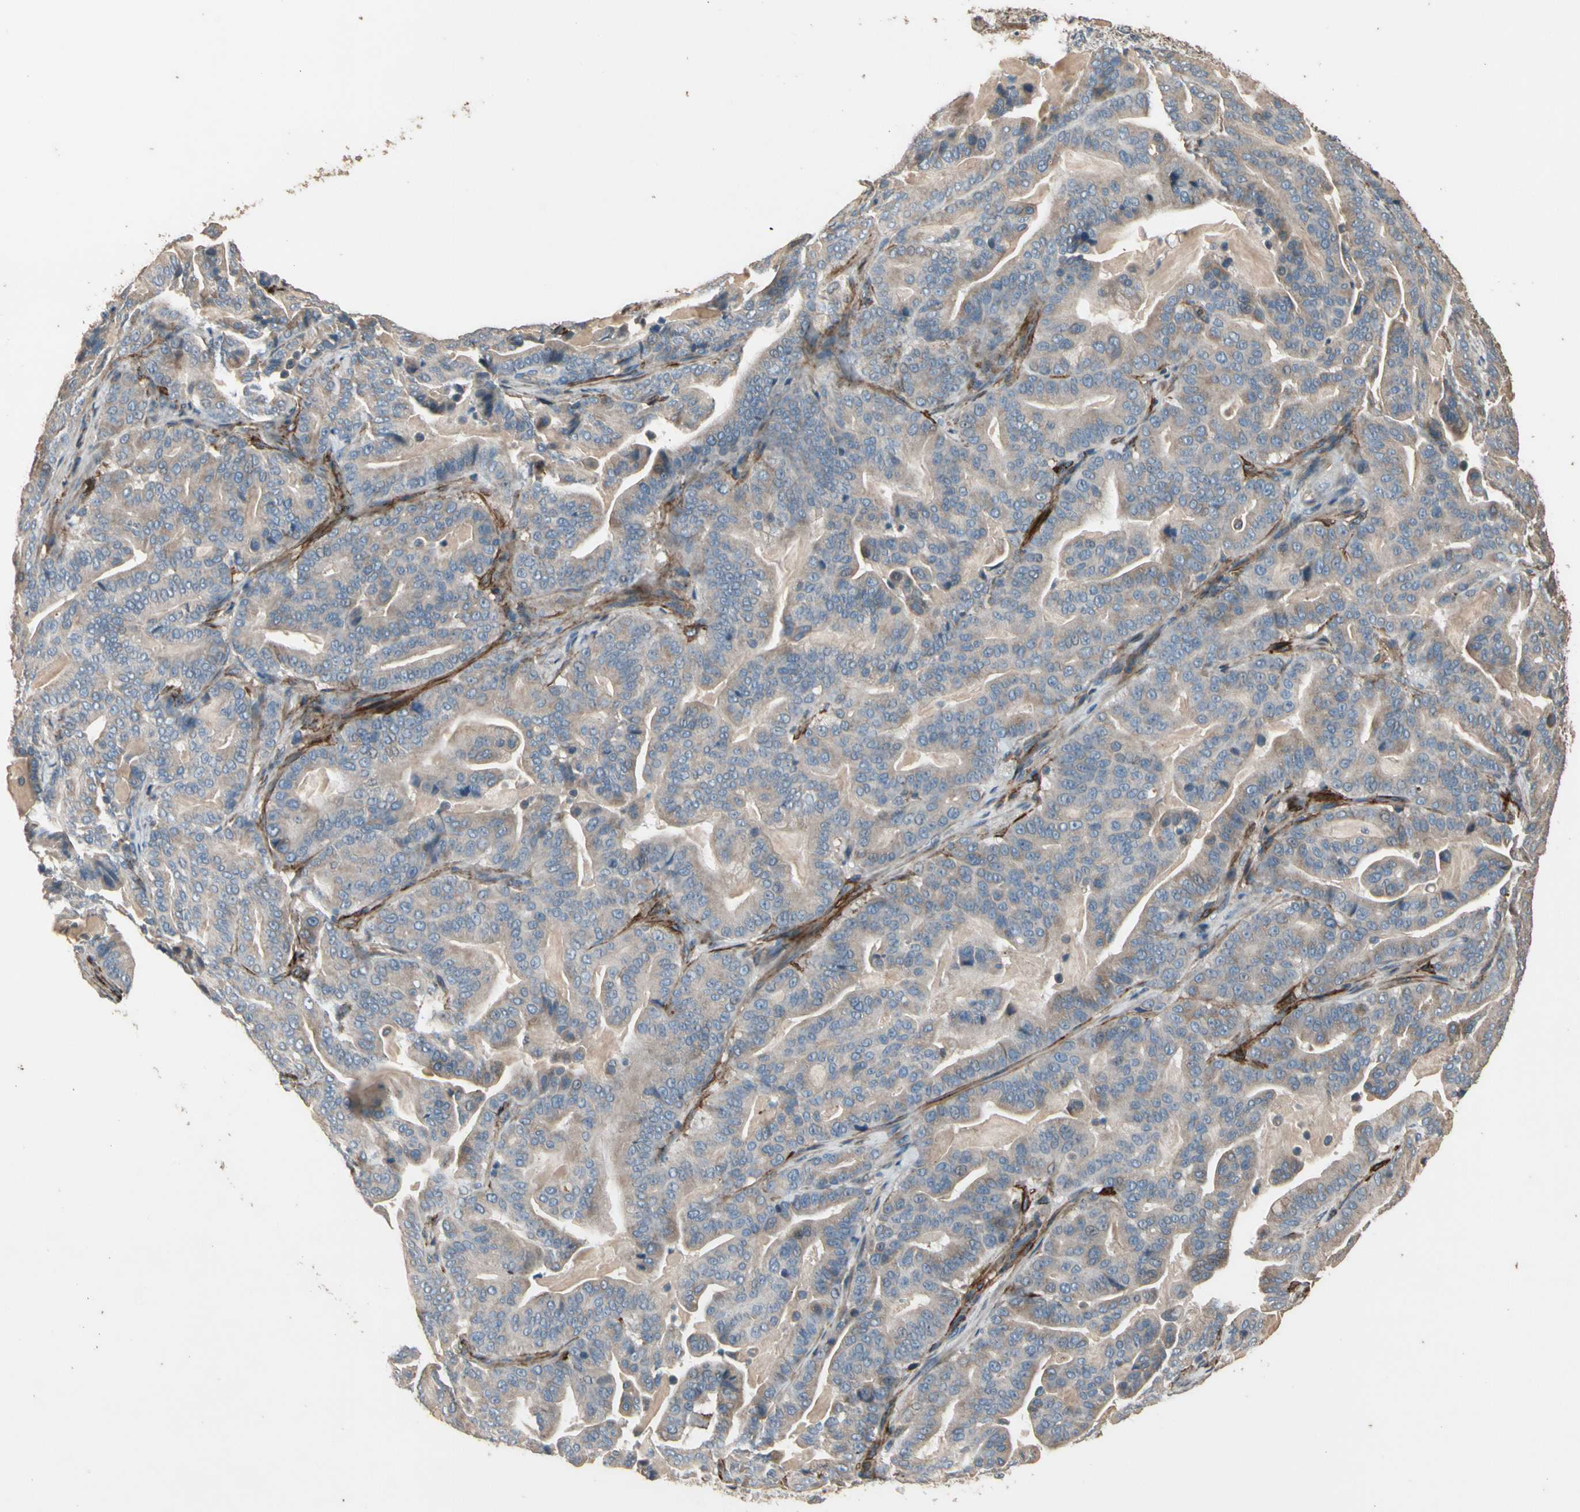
{"staining": {"intensity": "moderate", "quantity": ">75%", "location": "cytoplasmic/membranous"}, "tissue": "pancreatic cancer", "cell_type": "Tumor cells", "image_type": "cancer", "snomed": [{"axis": "morphology", "description": "Adenocarcinoma, NOS"}, {"axis": "topography", "description": "Pancreas"}], "caption": "Pancreatic adenocarcinoma was stained to show a protein in brown. There is medium levels of moderate cytoplasmic/membranous expression in about >75% of tumor cells.", "gene": "SUSD2", "patient": {"sex": "male", "age": 63}}